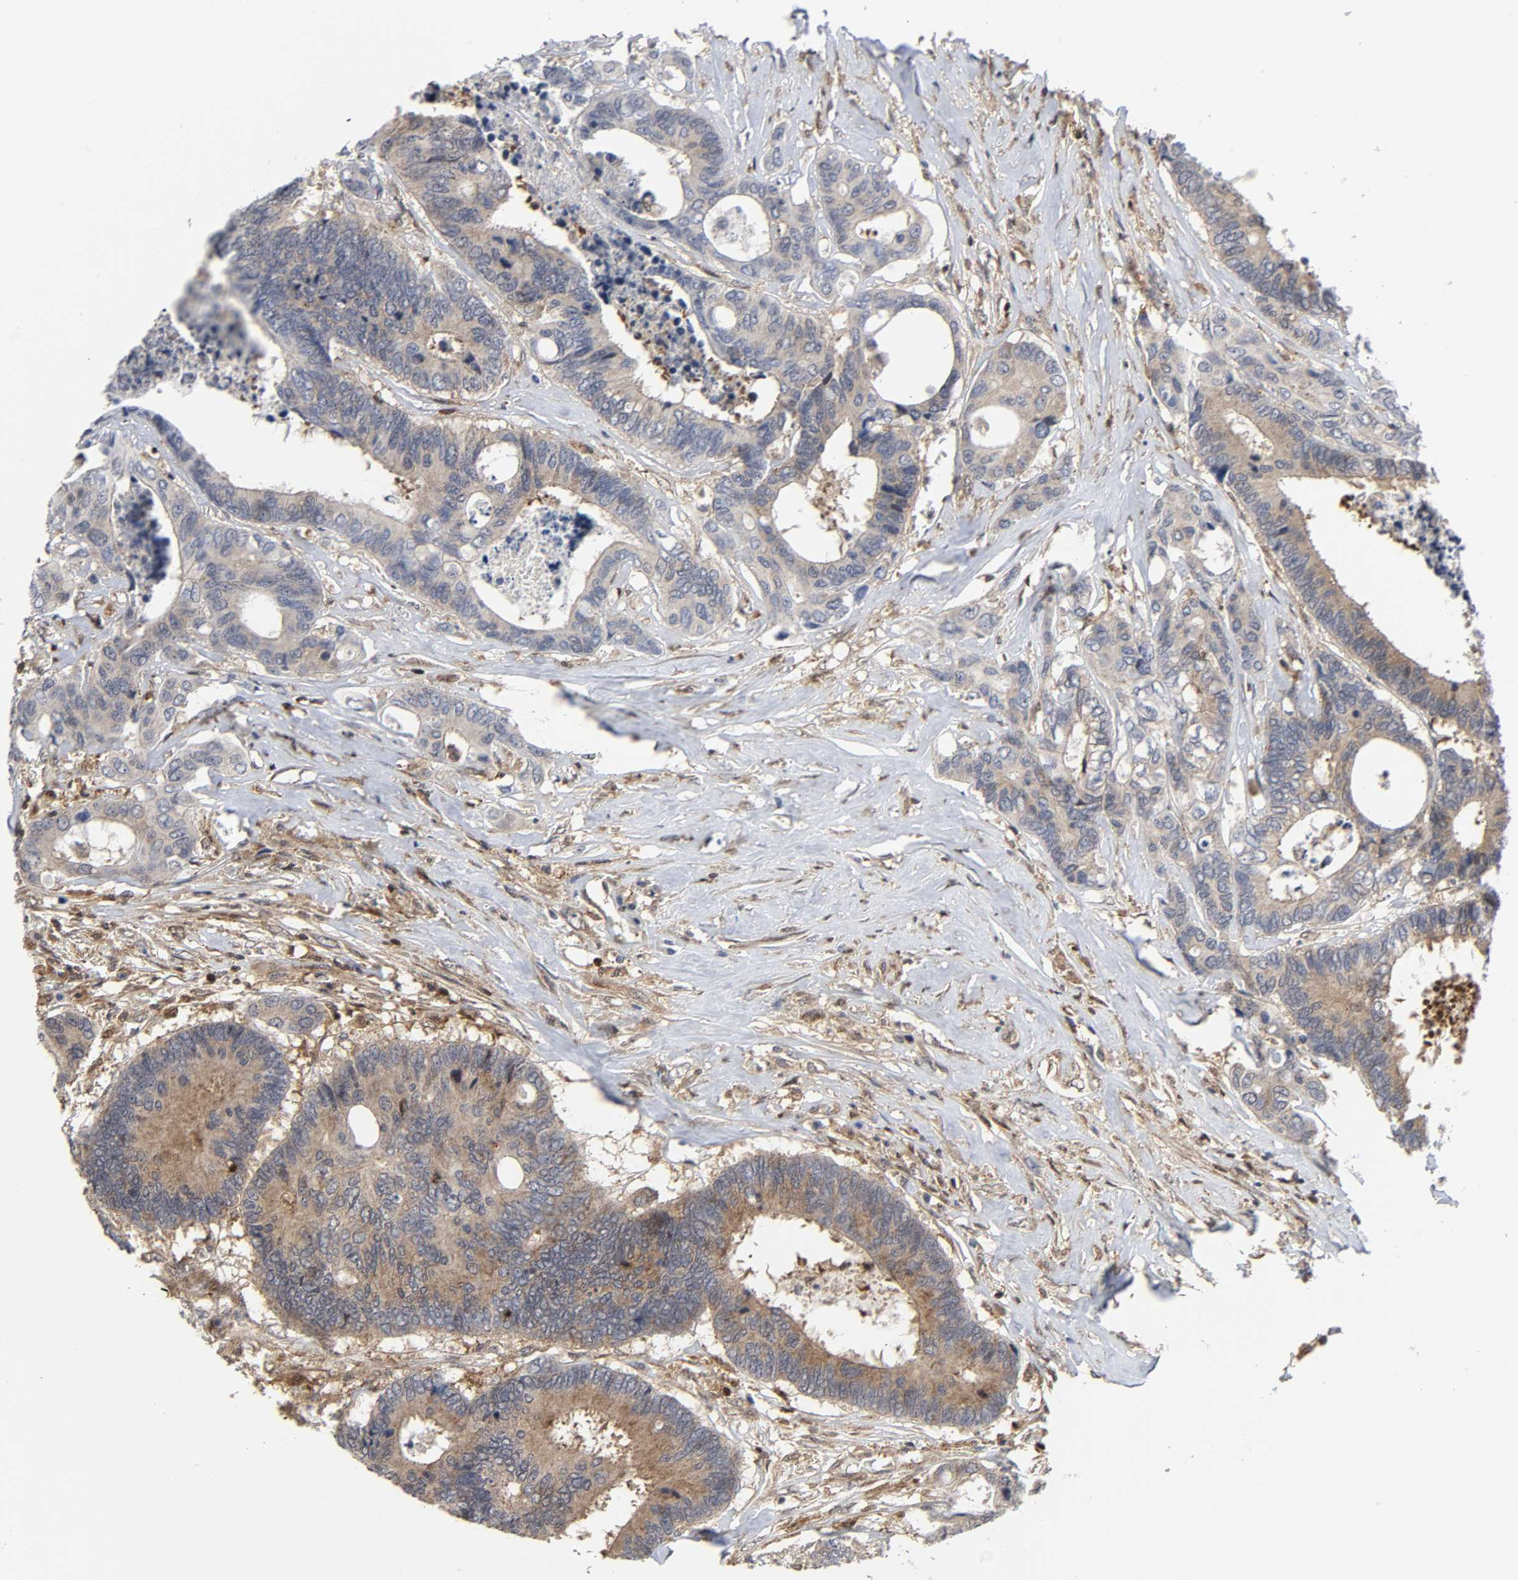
{"staining": {"intensity": "weak", "quantity": ">75%", "location": "cytoplasmic/membranous"}, "tissue": "colorectal cancer", "cell_type": "Tumor cells", "image_type": "cancer", "snomed": [{"axis": "morphology", "description": "Adenocarcinoma, NOS"}, {"axis": "topography", "description": "Rectum"}], "caption": "The micrograph shows immunohistochemical staining of colorectal cancer. There is weak cytoplasmic/membranous positivity is appreciated in about >75% of tumor cells. Using DAB (brown) and hematoxylin (blue) stains, captured at high magnification using brightfield microscopy.", "gene": "MAPK1", "patient": {"sex": "male", "age": 55}}